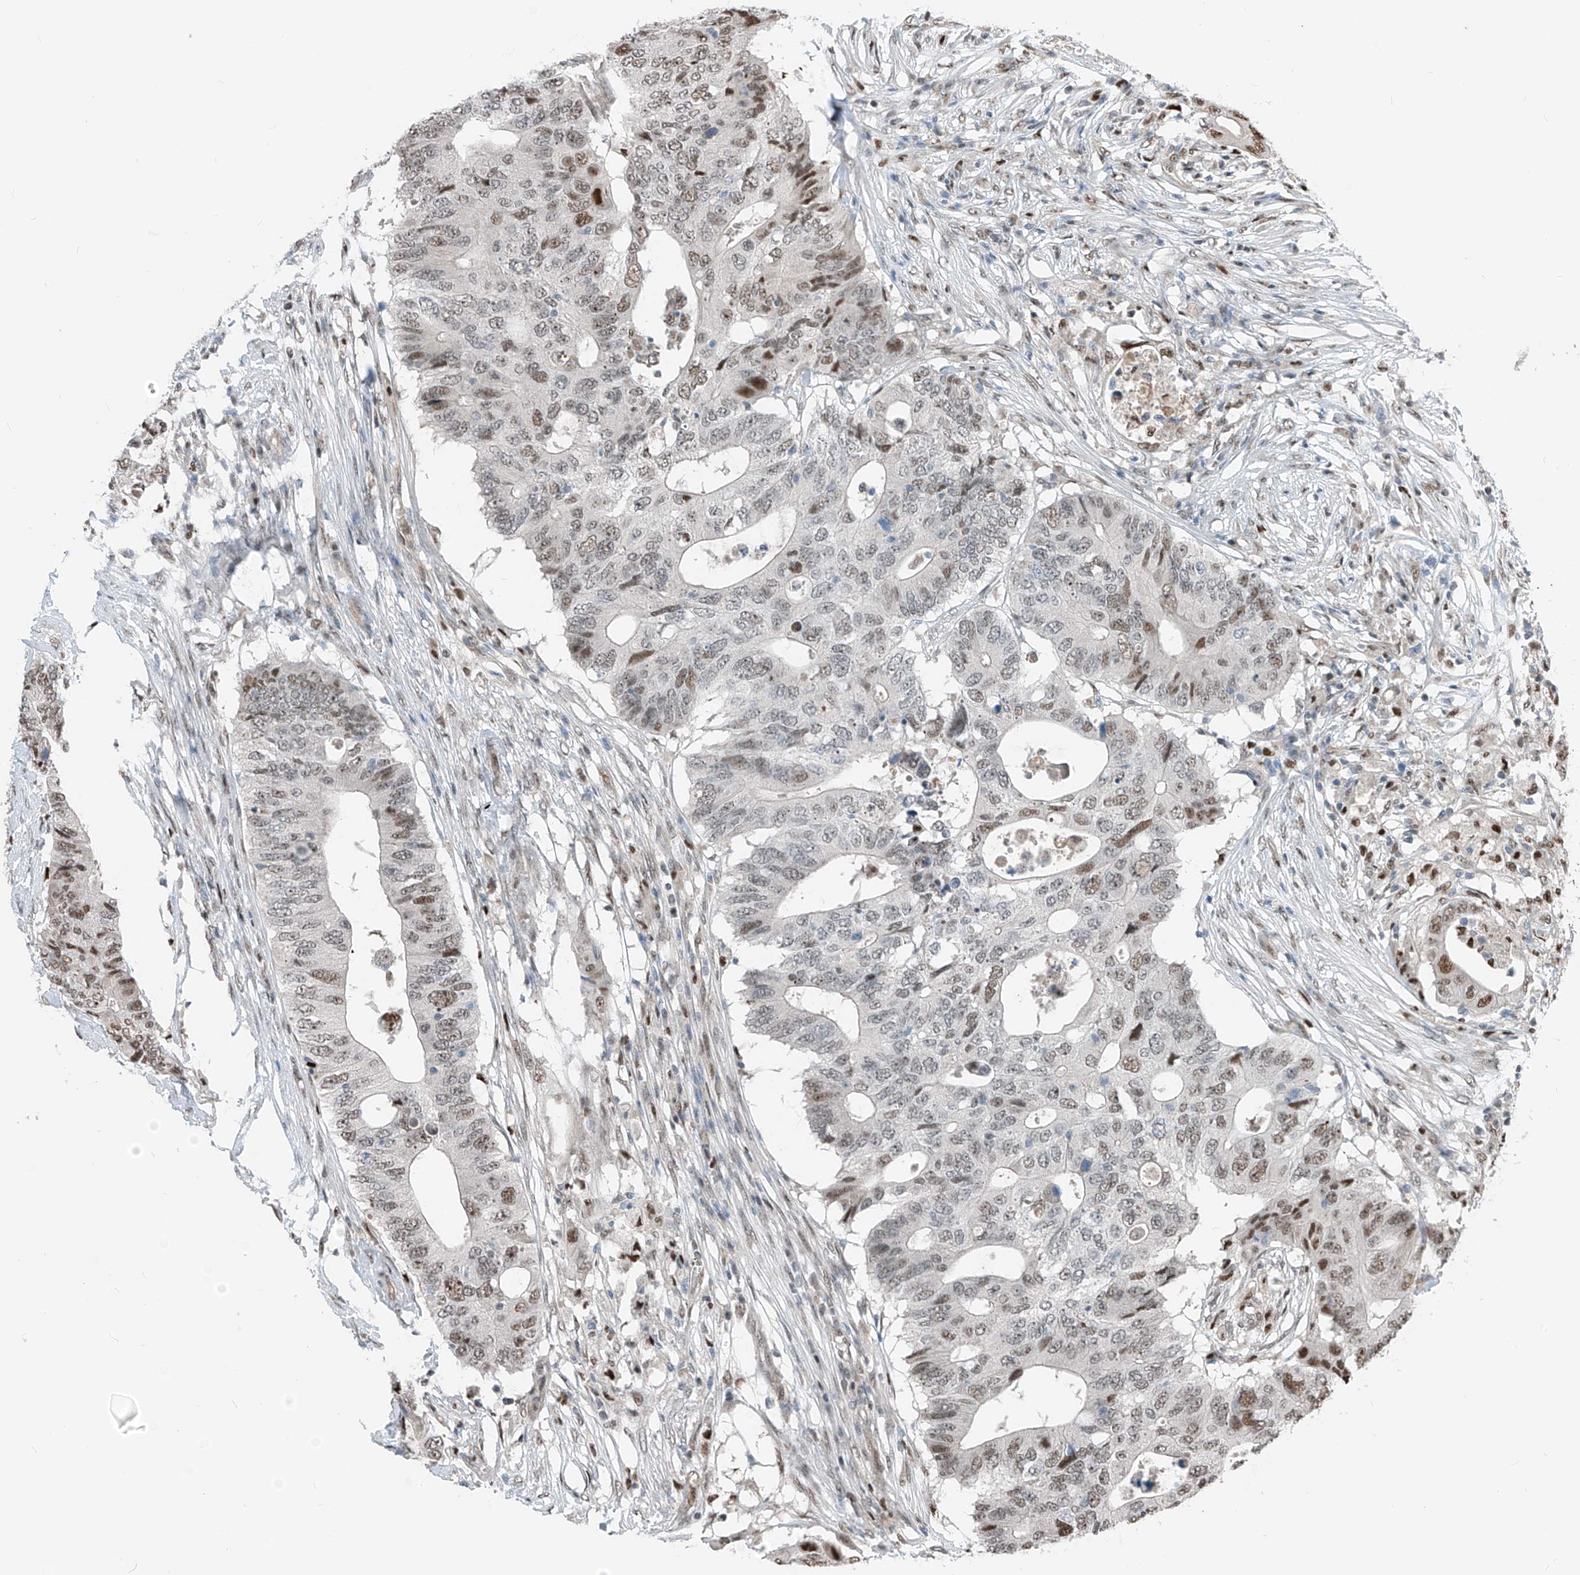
{"staining": {"intensity": "weak", "quantity": "25%-75%", "location": "nuclear"}, "tissue": "colorectal cancer", "cell_type": "Tumor cells", "image_type": "cancer", "snomed": [{"axis": "morphology", "description": "Adenocarcinoma, NOS"}, {"axis": "topography", "description": "Colon"}], "caption": "Immunohistochemistry image of colorectal cancer stained for a protein (brown), which shows low levels of weak nuclear positivity in about 25%-75% of tumor cells.", "gene": "RBP7", "patient": {"sex": "male", "age": 71}}